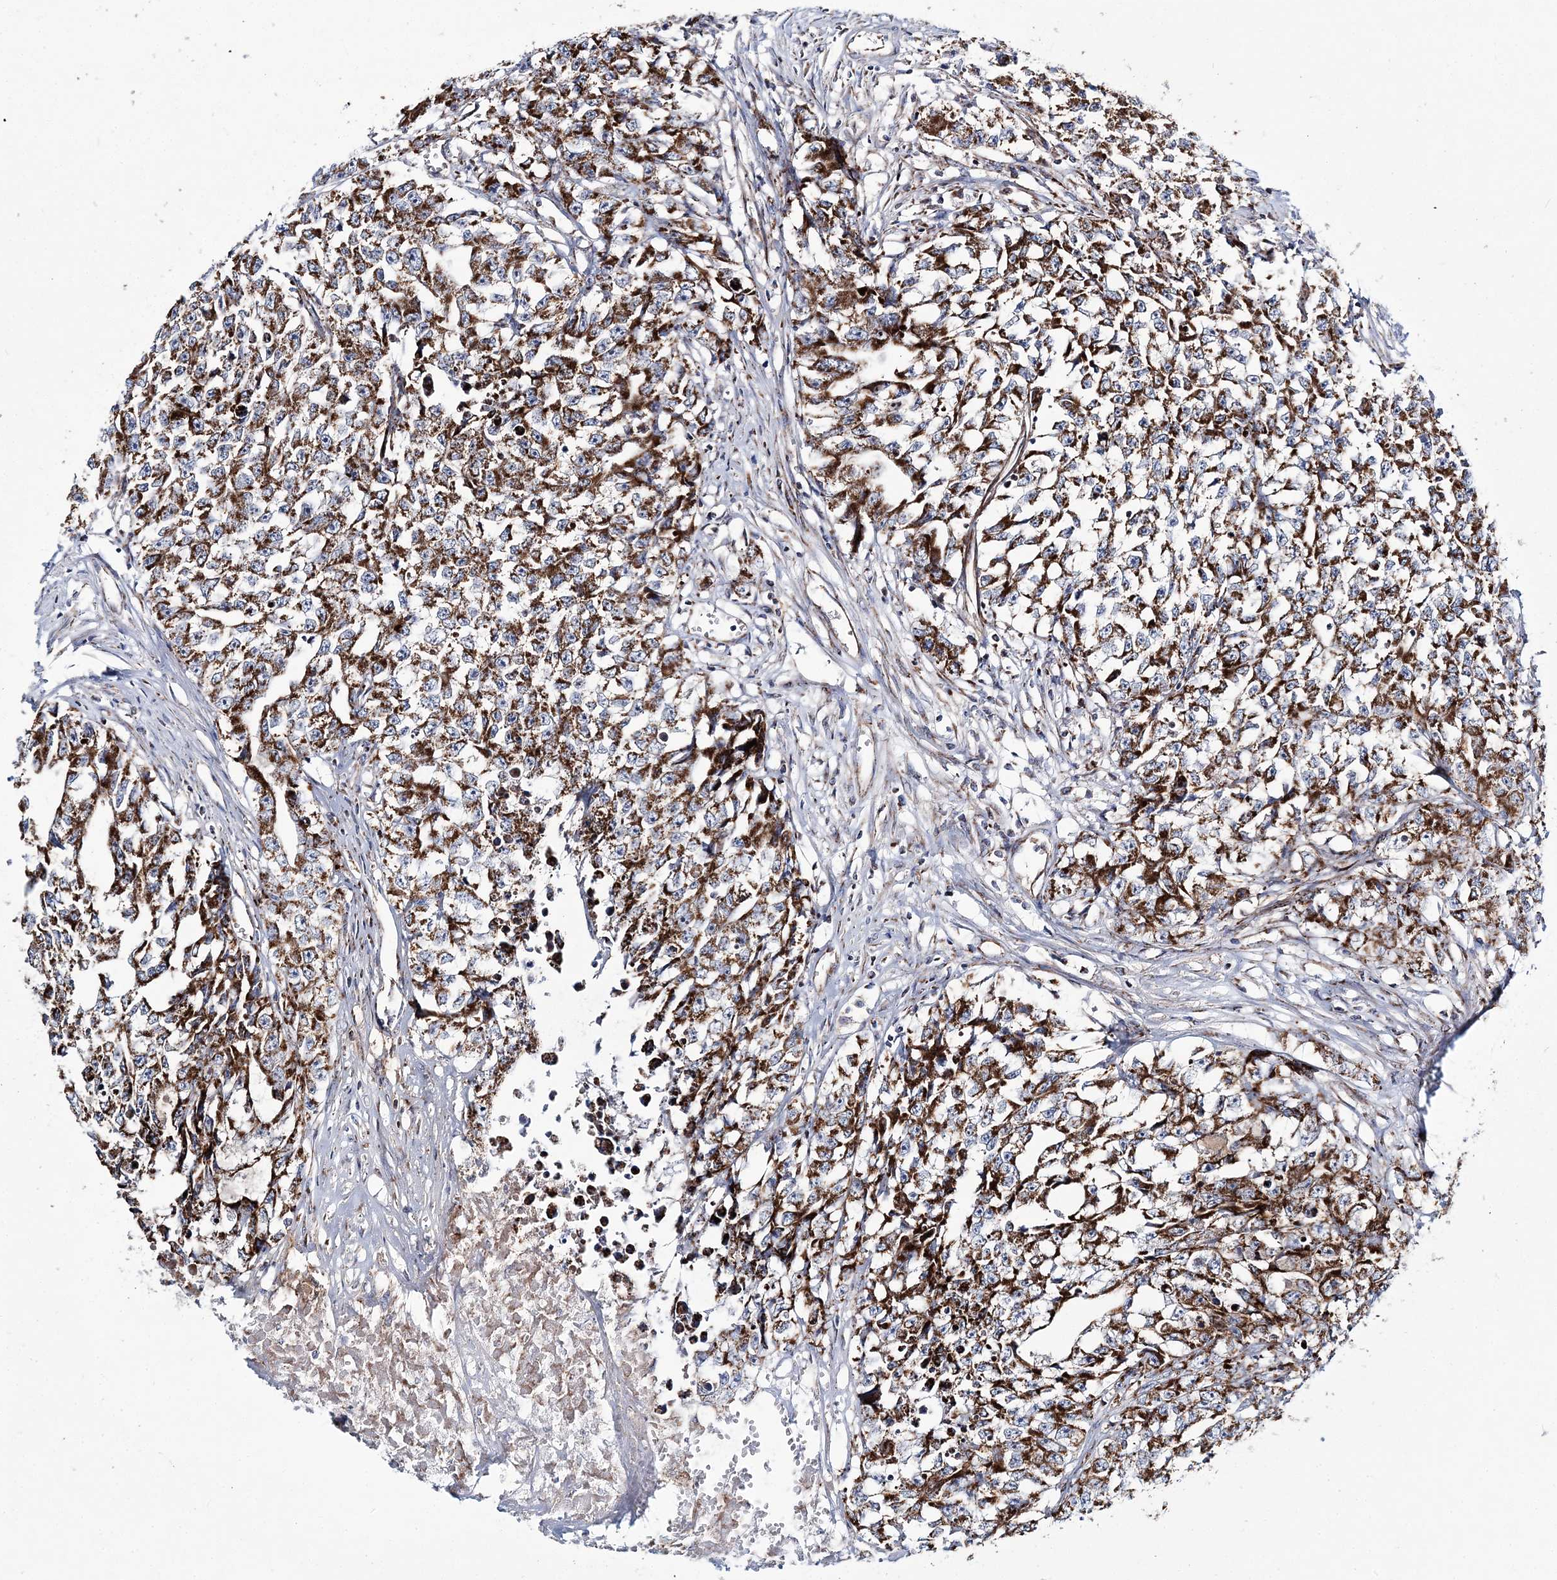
{"staining": {"intensity": "strong", "quantity": ">75%", "location": "cytoplasmic/membranous"}, "tissue": "testis cancer", "cell_type": "Tumor cells", "image_type": "cancer", "snomed": [{"axis": "morphology", "description": "Seminoma, NOS"}, {"axis": "morphology", "description": "Carcinoma, Embryonal, NOS"}, {"axis": "topography", "description": "Testis"}], "caption": "A photomicrograph showing strong cytoplasmic/membranous expression in about >75% of tumor cells in testis cancer (embryonal carcinoma), as visualized by brown immunohistochemical staining.", "gene": "ARHGAP6", "patient": {"sex": "male", "age": 43}}